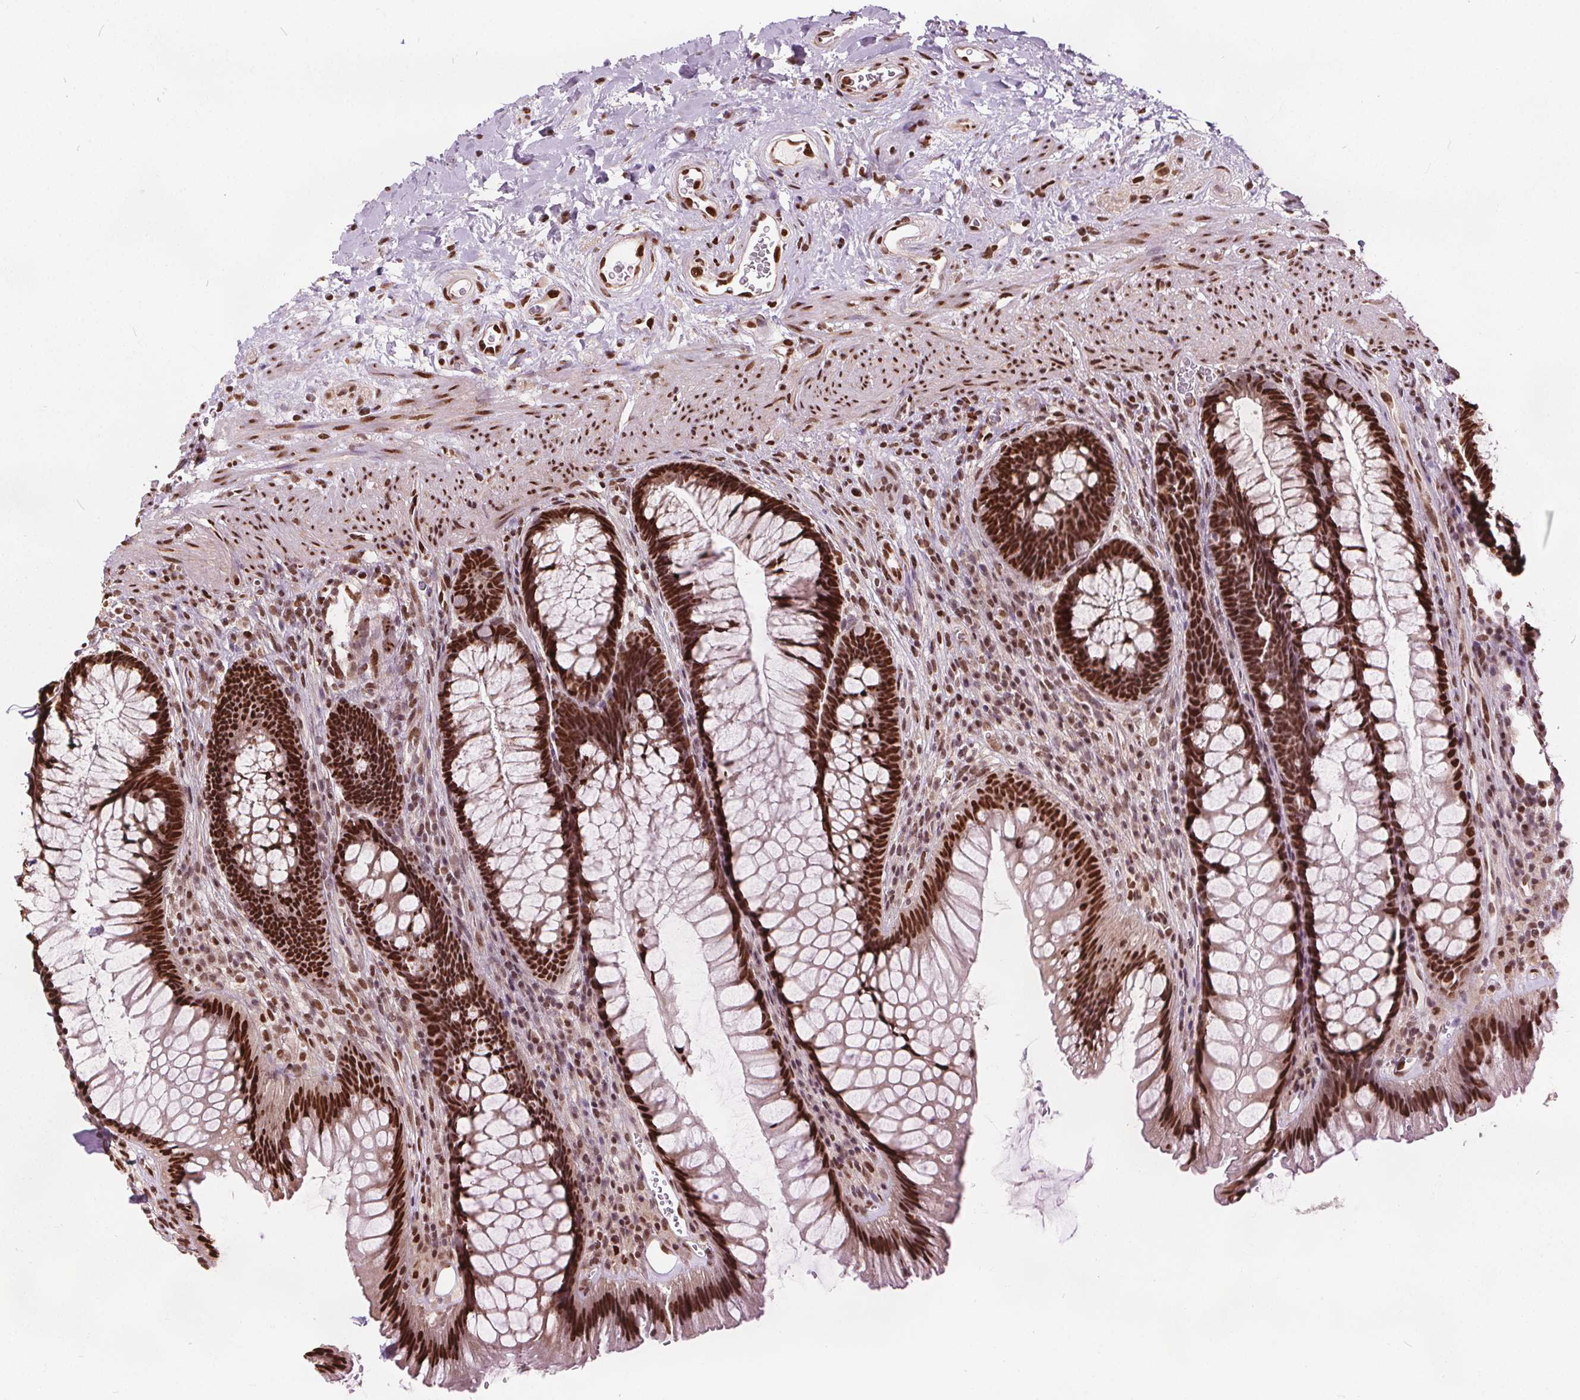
{"staining": {"intensity": "strong", "quantity": ">75%", "location": "nuclear"}, "tissue": "rectum", "cell_type": "Glandular cells", "image_type": "normal", "snomed": [{"axis": "morphology", "description": "Normal tissue, NOS"}, {"axis": "topography", "description": "Rectum"}], "caption": "A micrograph of human rectum stained for a protein exhibits strong nuclear brown staining in glandular cells. Nuclei are stained in blue.", "gene": "ISLR2", "patient": {"sex": "male", "age": 53}}